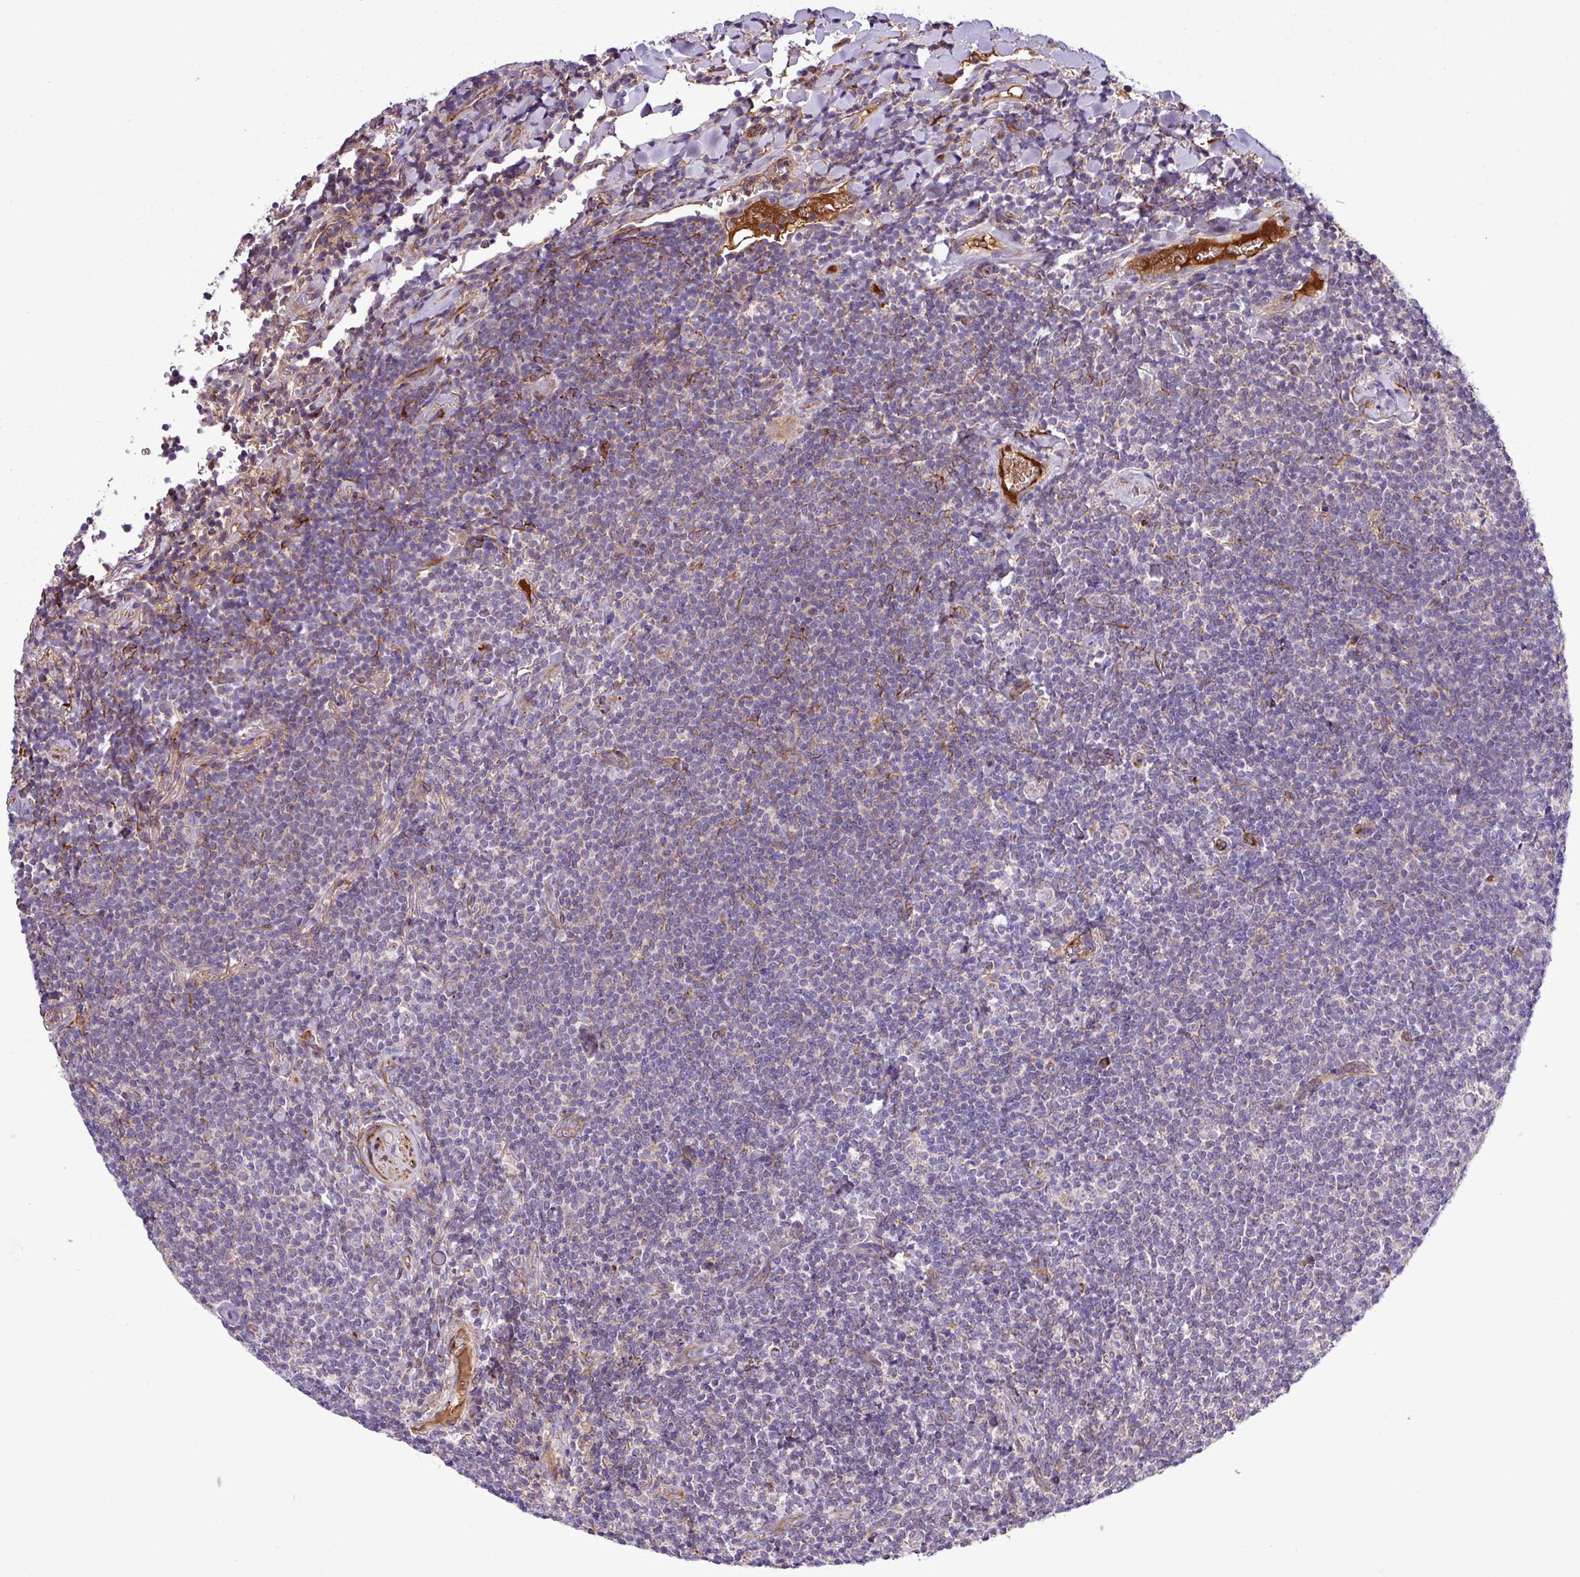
{"staining": {"intensity": "negative", "quantity": "none", "location": "none"}, "tissue": "lymphoma", "cell_type": "Tumor cells", "image_type": "cancer", "snomed": [{"axis": "morphology", "description": "Malignant lymphoma, non-Hodgkin's type, Low grade"}, {"axis": "topography", "description": "Lung"}], "caption": "Tumor cells show no significant protein positivity in malignant lymphoma, non-Hodgkin's type (low-grade). (Stains: DAB (3,3'-diaminobenzidine) immunohistochemistry with hematoxylin counter stain, Microscopy: brightfield microscopy at high magnification).", "gene": "CWH43", "patient": {"sex": "female", "age": 71}}